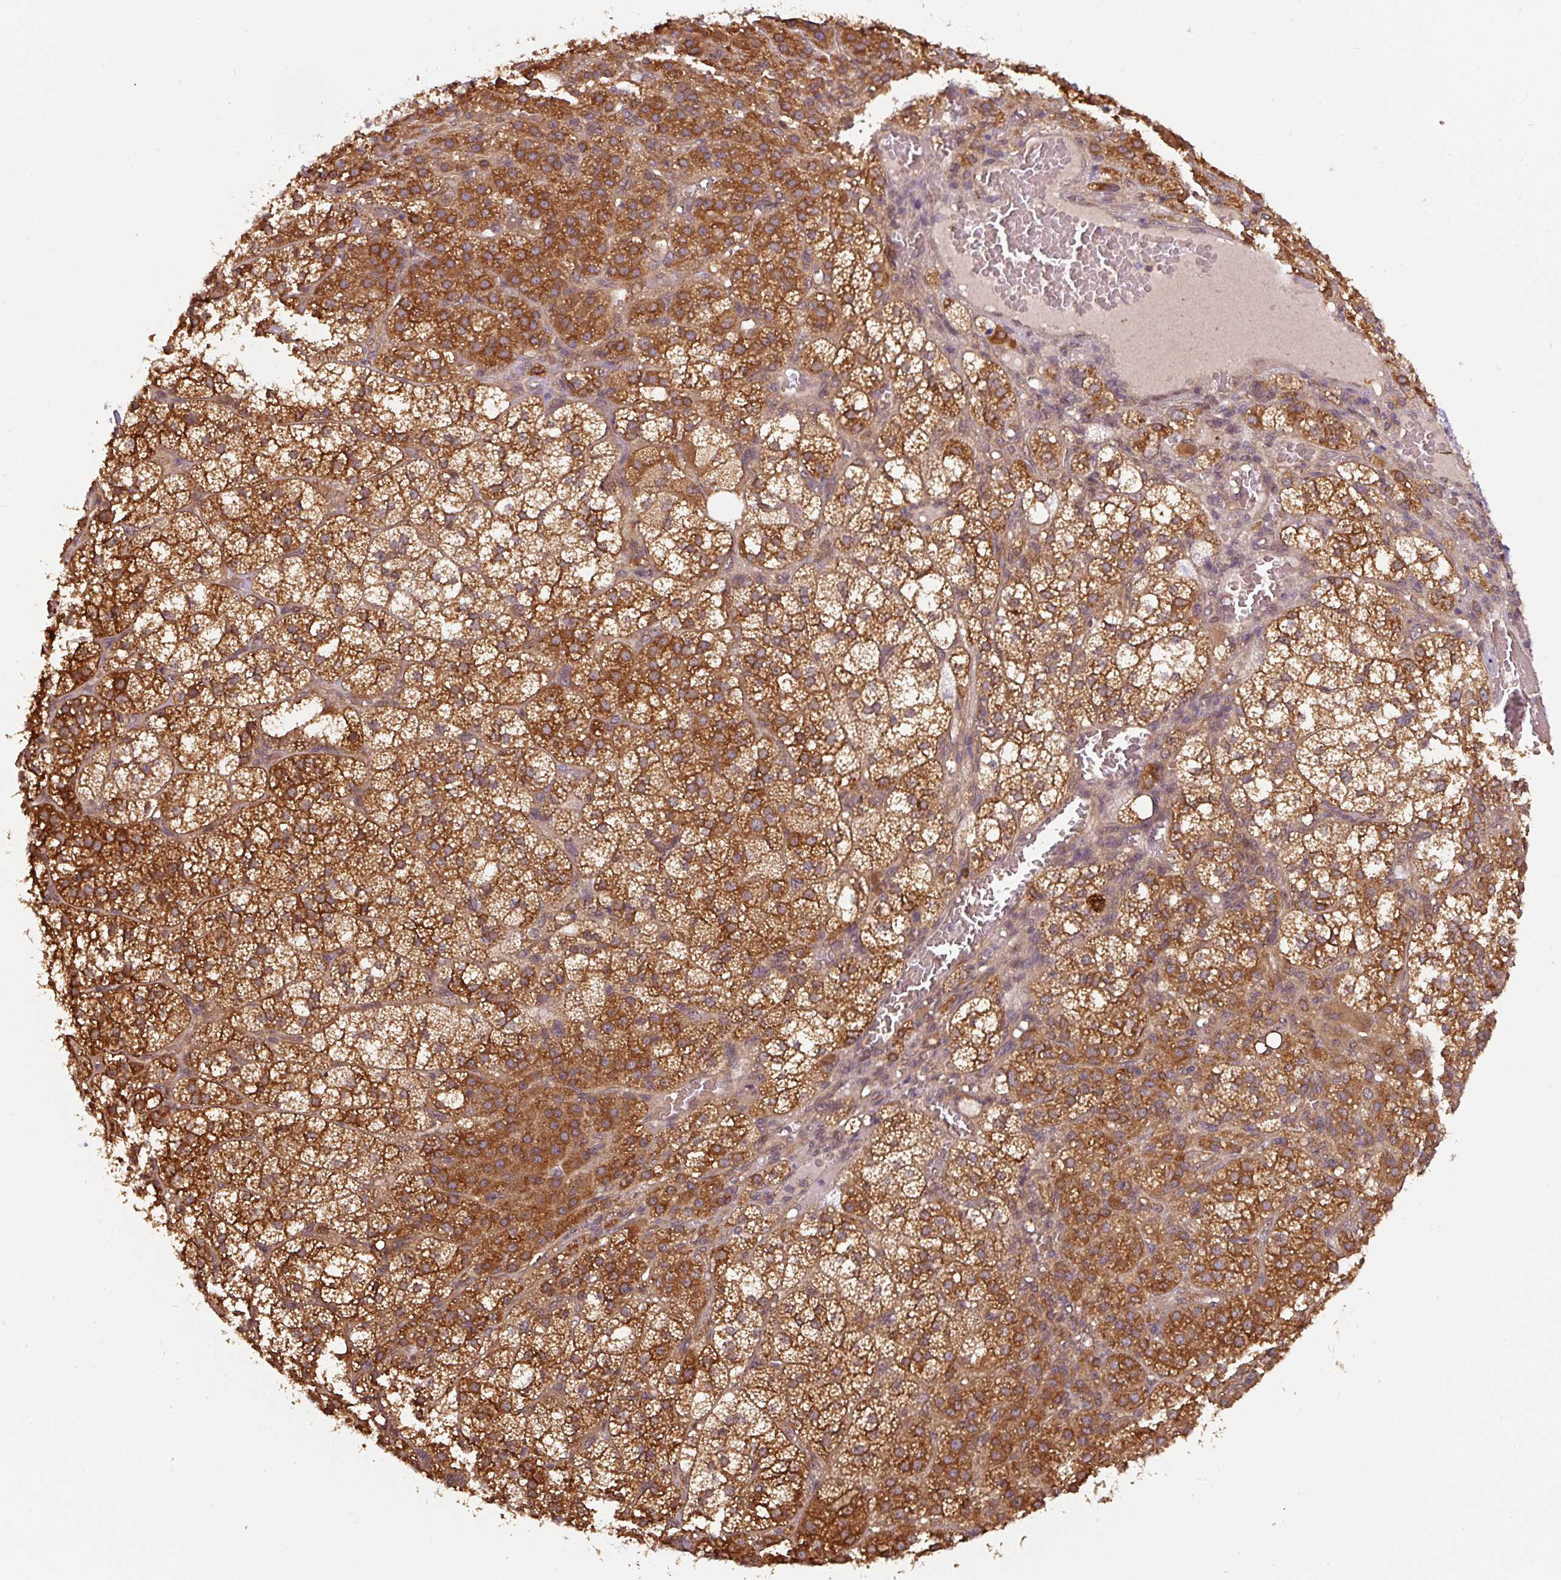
{"staining": {"intensity": "strong", "quantity": ">75%", "location": "cytoplasmic/membranous"}, "tissue": "adrenal gland", "cell_type": "Glandular cells", "image_type": "normal", "snomed": [{"axis": "morphology", "description": "Normal tissue, NOS"}, {"axis": "topography", "description": "Adrenal gland"}], "caption": "A brown stain highlights strong cytoplasmic/membranous staining of a protein in glandular cells of unremarkable adrenal gland.", "gene": "ST13", "patient": {"sex": "female", "age": 60}}